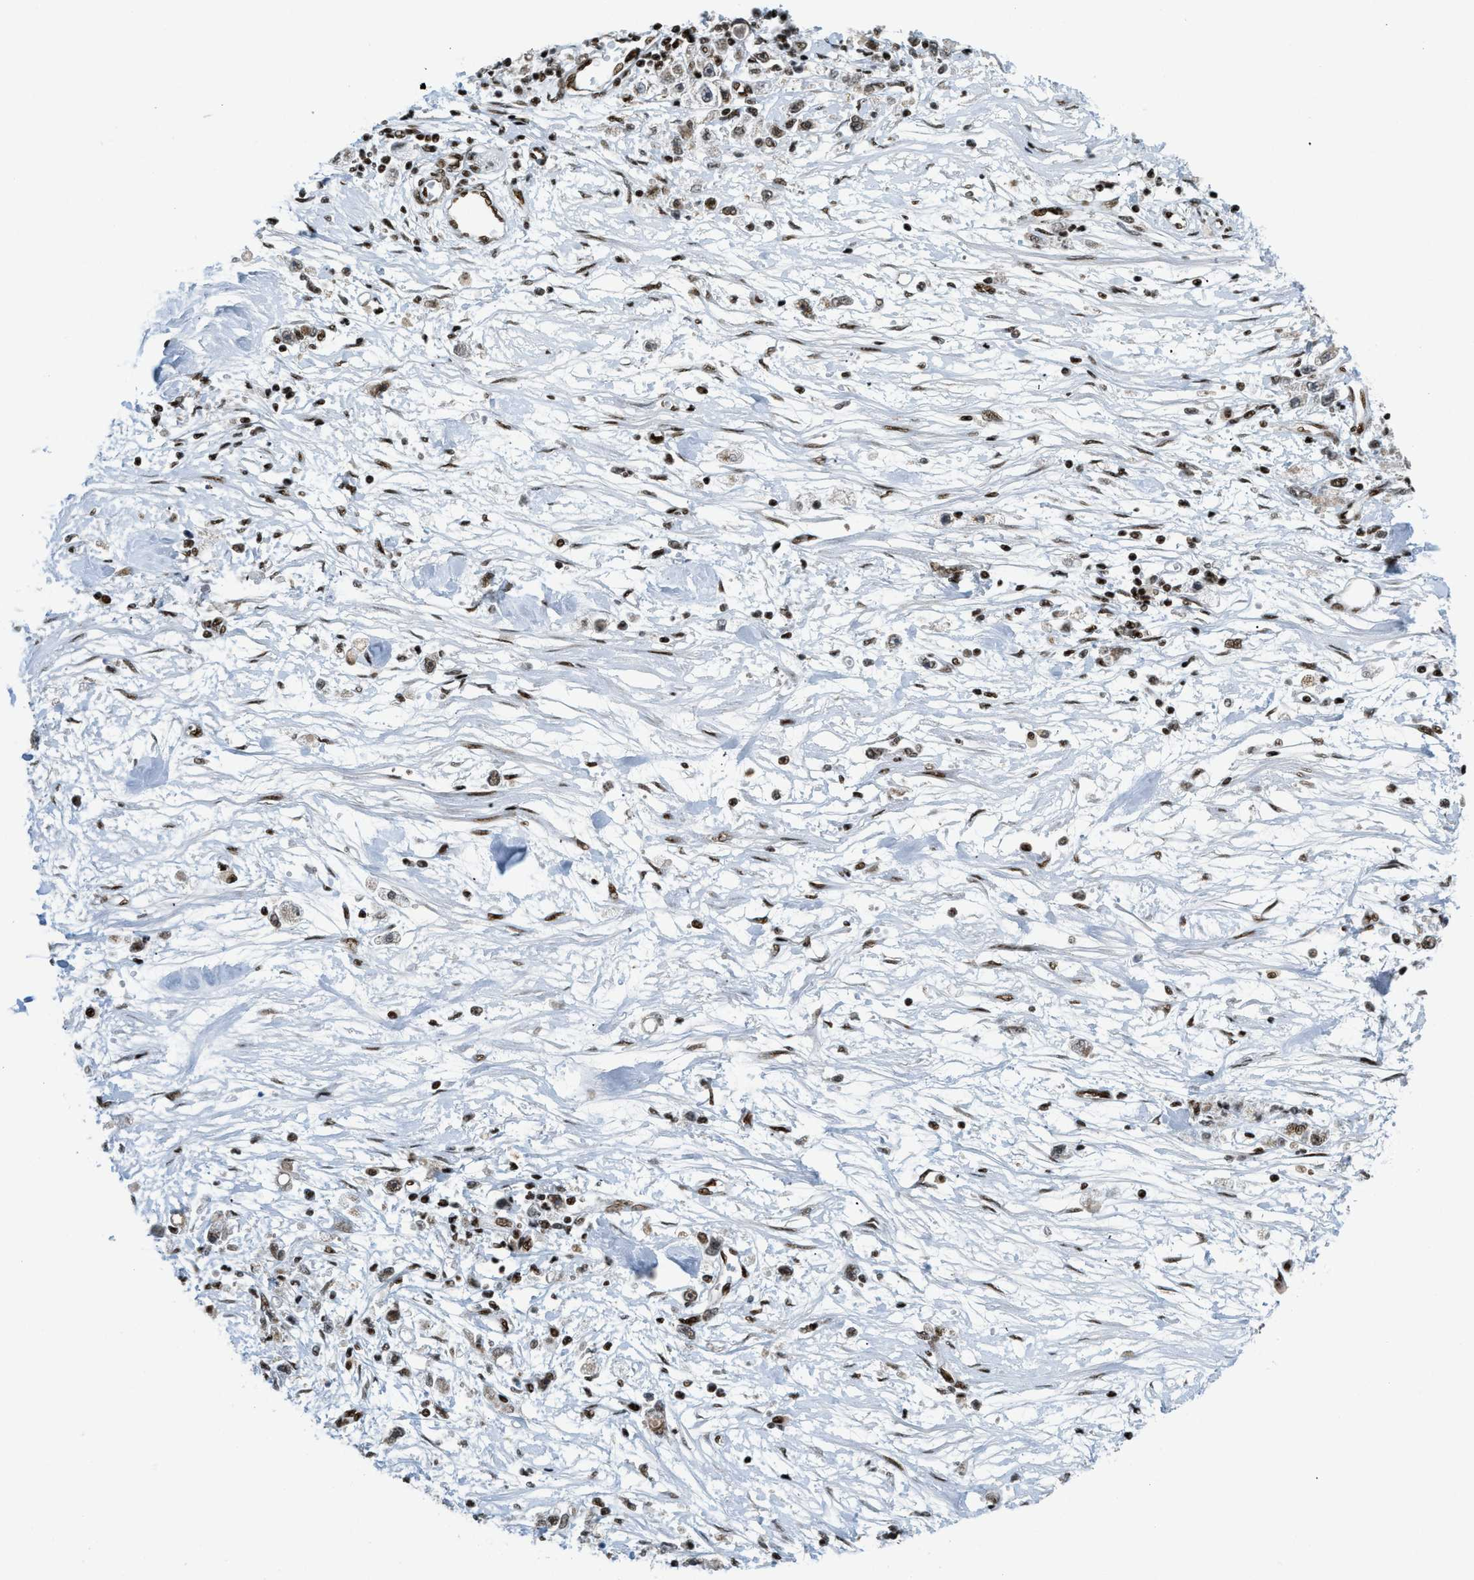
{"staining": {"intensity": "moderate", "quantity": ">75%", "location": "nuclear"}, "tissue": "stomach cancer", "cell_type": "Tumor cells", "image_type": "cancer", "snomed": [{"axis": "morphology", "description": "Adenocarcinoma, NOS"}, {"axis": "topography", "description": "Stomach"}], "caption": "This histopathology image demonstrates immunohistochemistry (IHC) staining of human stomach cancer, with medium moderate nuclear expression in approximately >75% of tumor cells.", "gene": "GABPB1", "patient": {"sex": "female", "age": 59}}